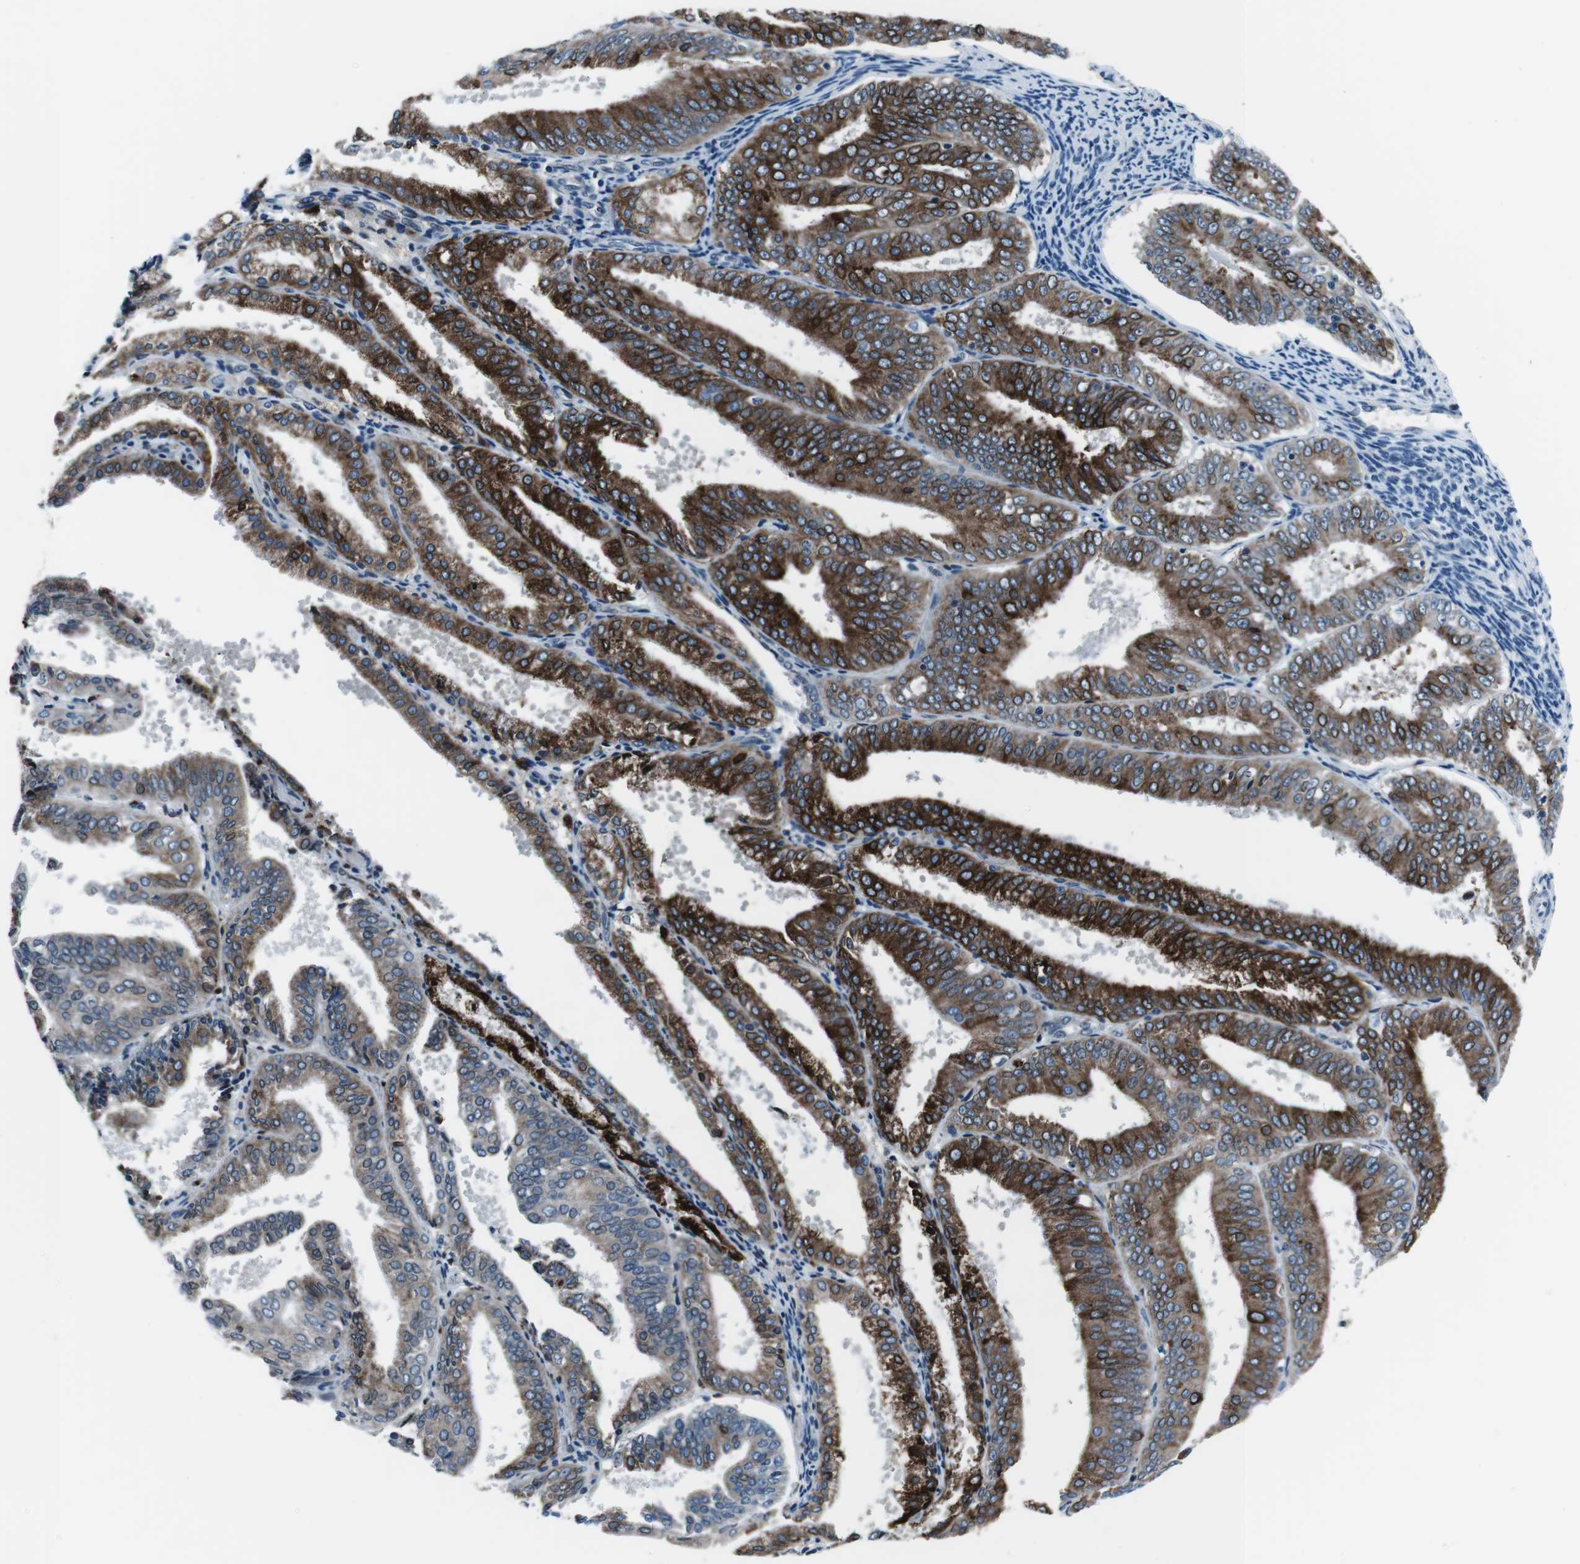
{"staining": {"intensity": "strong", "quantity": ">75%", "location": "cytoplasmic/membranous"}, "tissue": "endometrial cancer", "cell_type": "Tumor cells", "image_type": "cancer", "snomed": [{"axis": "morphology", "description": "Adenocarcinoma, NOS"}, {"axis": "topography", "description": "Endometrium"}], "caption": "Protein staining of endometrial cancer (adenocarcinoma) tissue demonstrates strong cytoplasmic/membranous staining in about >75% of tumor cells. (DAB IHC with brightfield microscopy, high magnification).", "gene": "NUCB2", "patient": {"sex": "female", "age": 63}}